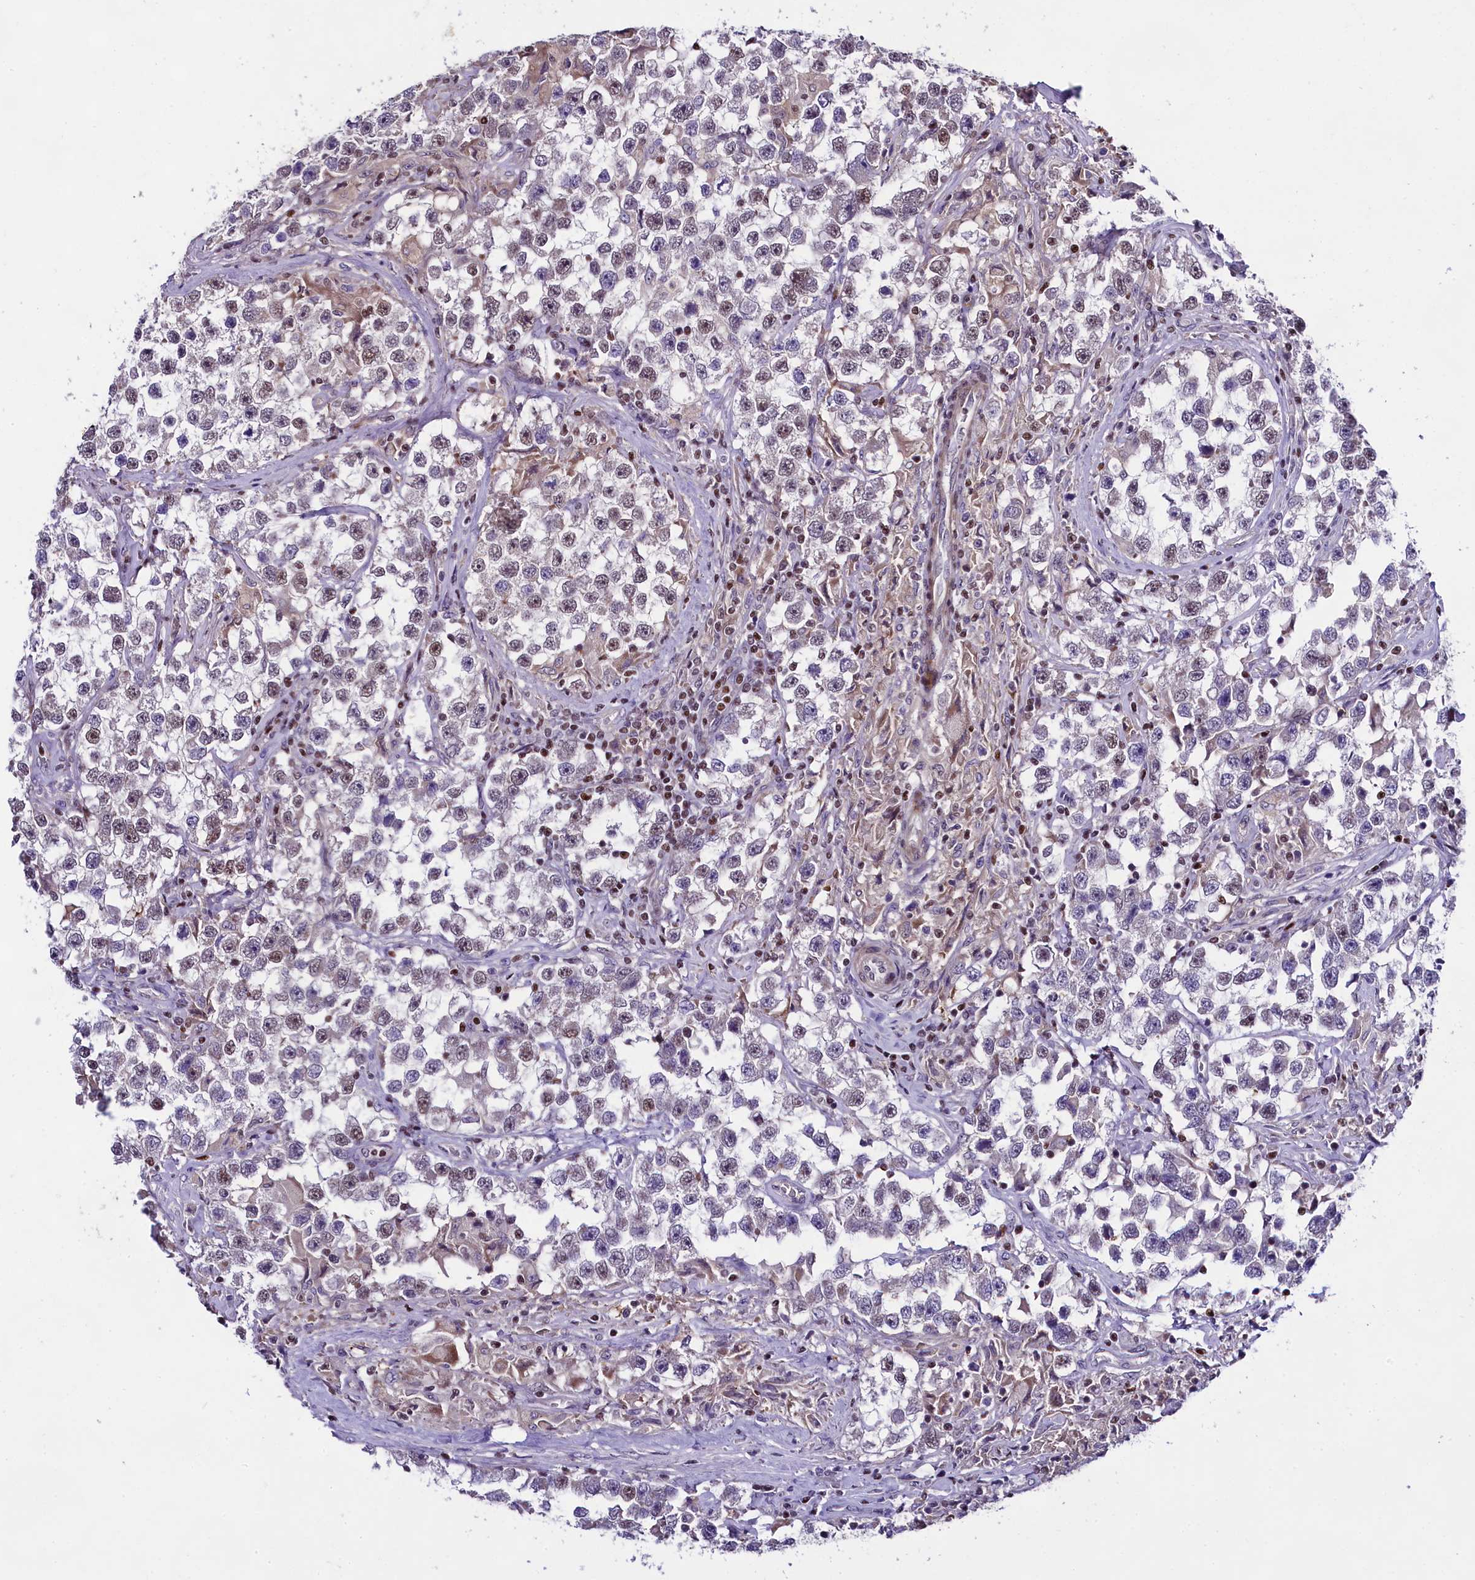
{"staining": {"intensity": "weak", "quantity": "25%-75%", "location": "nuclear"}, "tissue": "testis cancer", "cell_type": "Tumor cells", "image_type": "cancer", "snomed": [{"axis": "morphology", "description": "Seminoma, NOS"}, {"axis": "topography", "description": "Testis"}], "caption": "Testis cancer (seminoma) stained with a brown dye reveals weak nuclear positive staining in about 25%-75% of tumor cells.", "gene": "SP4", "patient": {"sex": "male", "age": 46}}